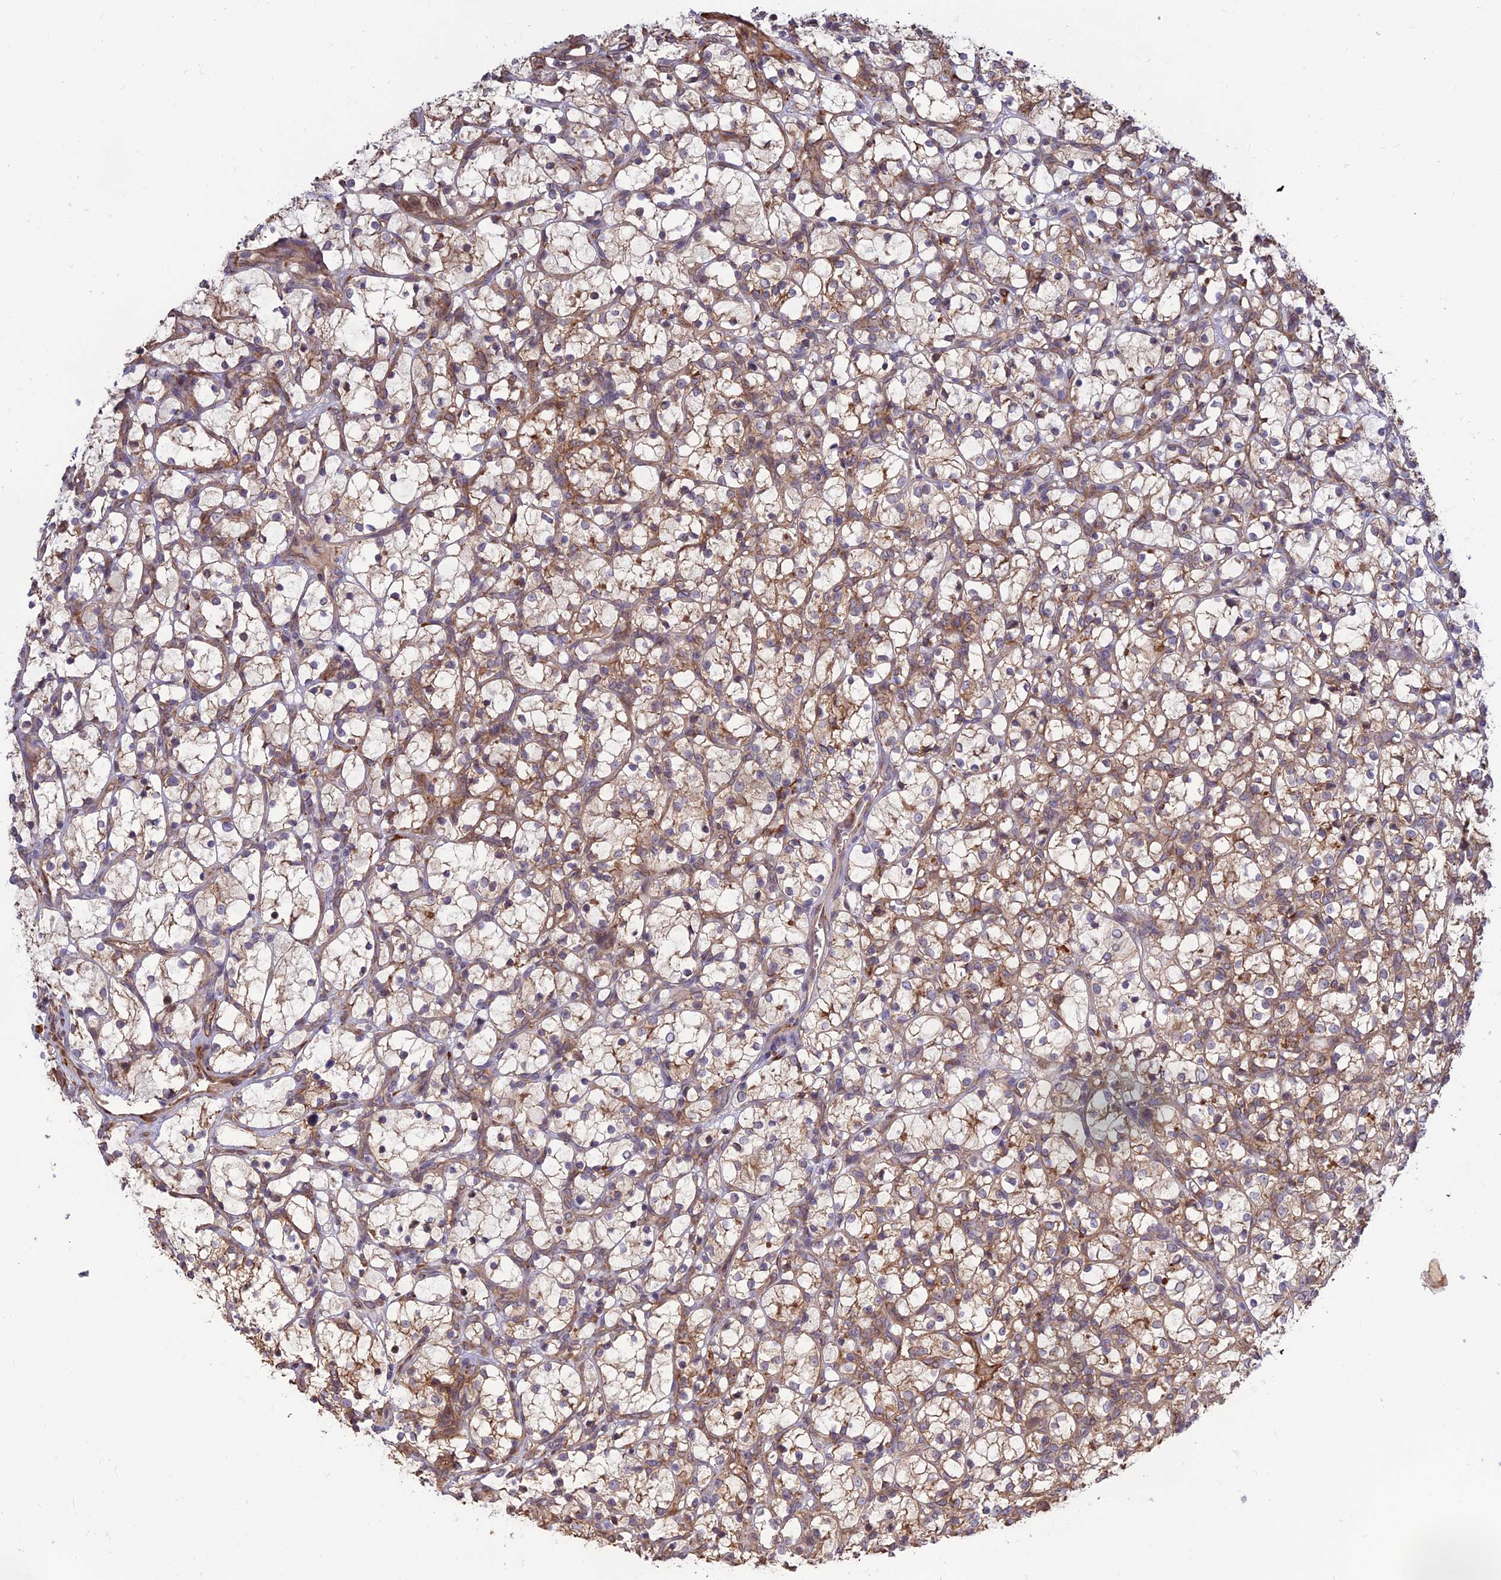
{"staining": {"intensity": "moderate", "quantity": "25%-75%", "location": "cytoplasmic/membranous"}, "tissue": "renal cancer", "cell_type": "Tumor cells", "image_type": "cancer", "snomed": [{"axis": "morphology", "description": "Adenocarcinoma, NOS"}, {"axis": "topography", "description": "Kidney"}], "caption": "Brown immunohistochemical staining in human renal cancer shows moderate cytoplasmic/membranous expression in approximately 25%-75% of tumor cells.", "gene": "CRTAP", "patient": {"sex": "female", "age": 69}}